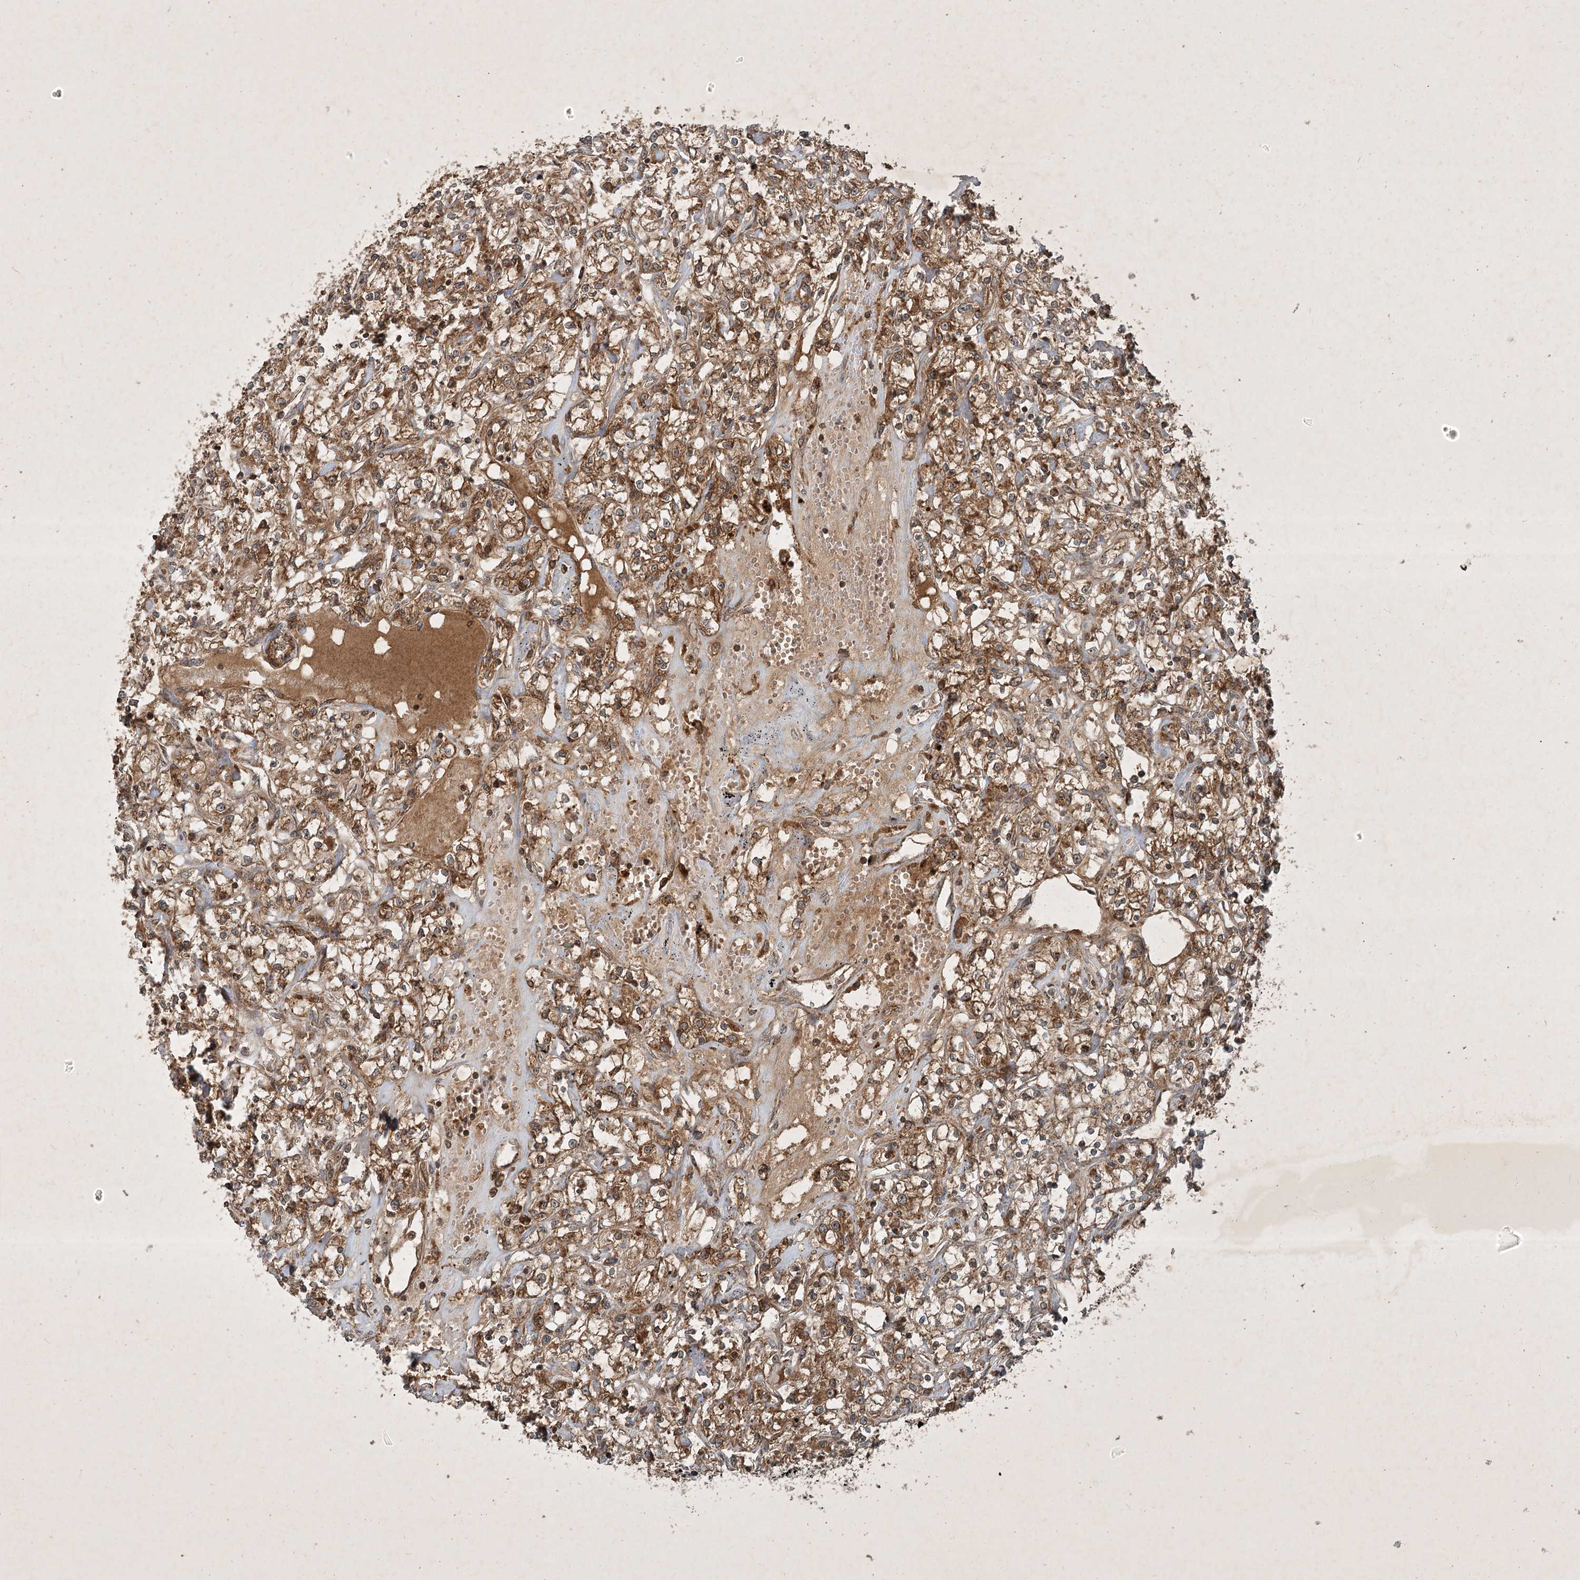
{"staining": {"intensity": "moderate", "quantity": ">75%", "location": "cytoplasmic/membranous"}, "tissue": "renal cancer", "cell_type": "Tumor cells", "image_type": "cancer", "snomed": [{"axis": "morphology", "description": "Adenocarcinoma, NOS"}, {"axis": "topography", "description": "Kidney"}], "caption": "Human renal cancer (adenocarcinoma) stained with a brown dye displays moderate cytoplasmic/membranous positive staining in approximately >75% of tumor cells.", "gene": "UNC93A", "patient": {"sex": "female", "age": 59}}